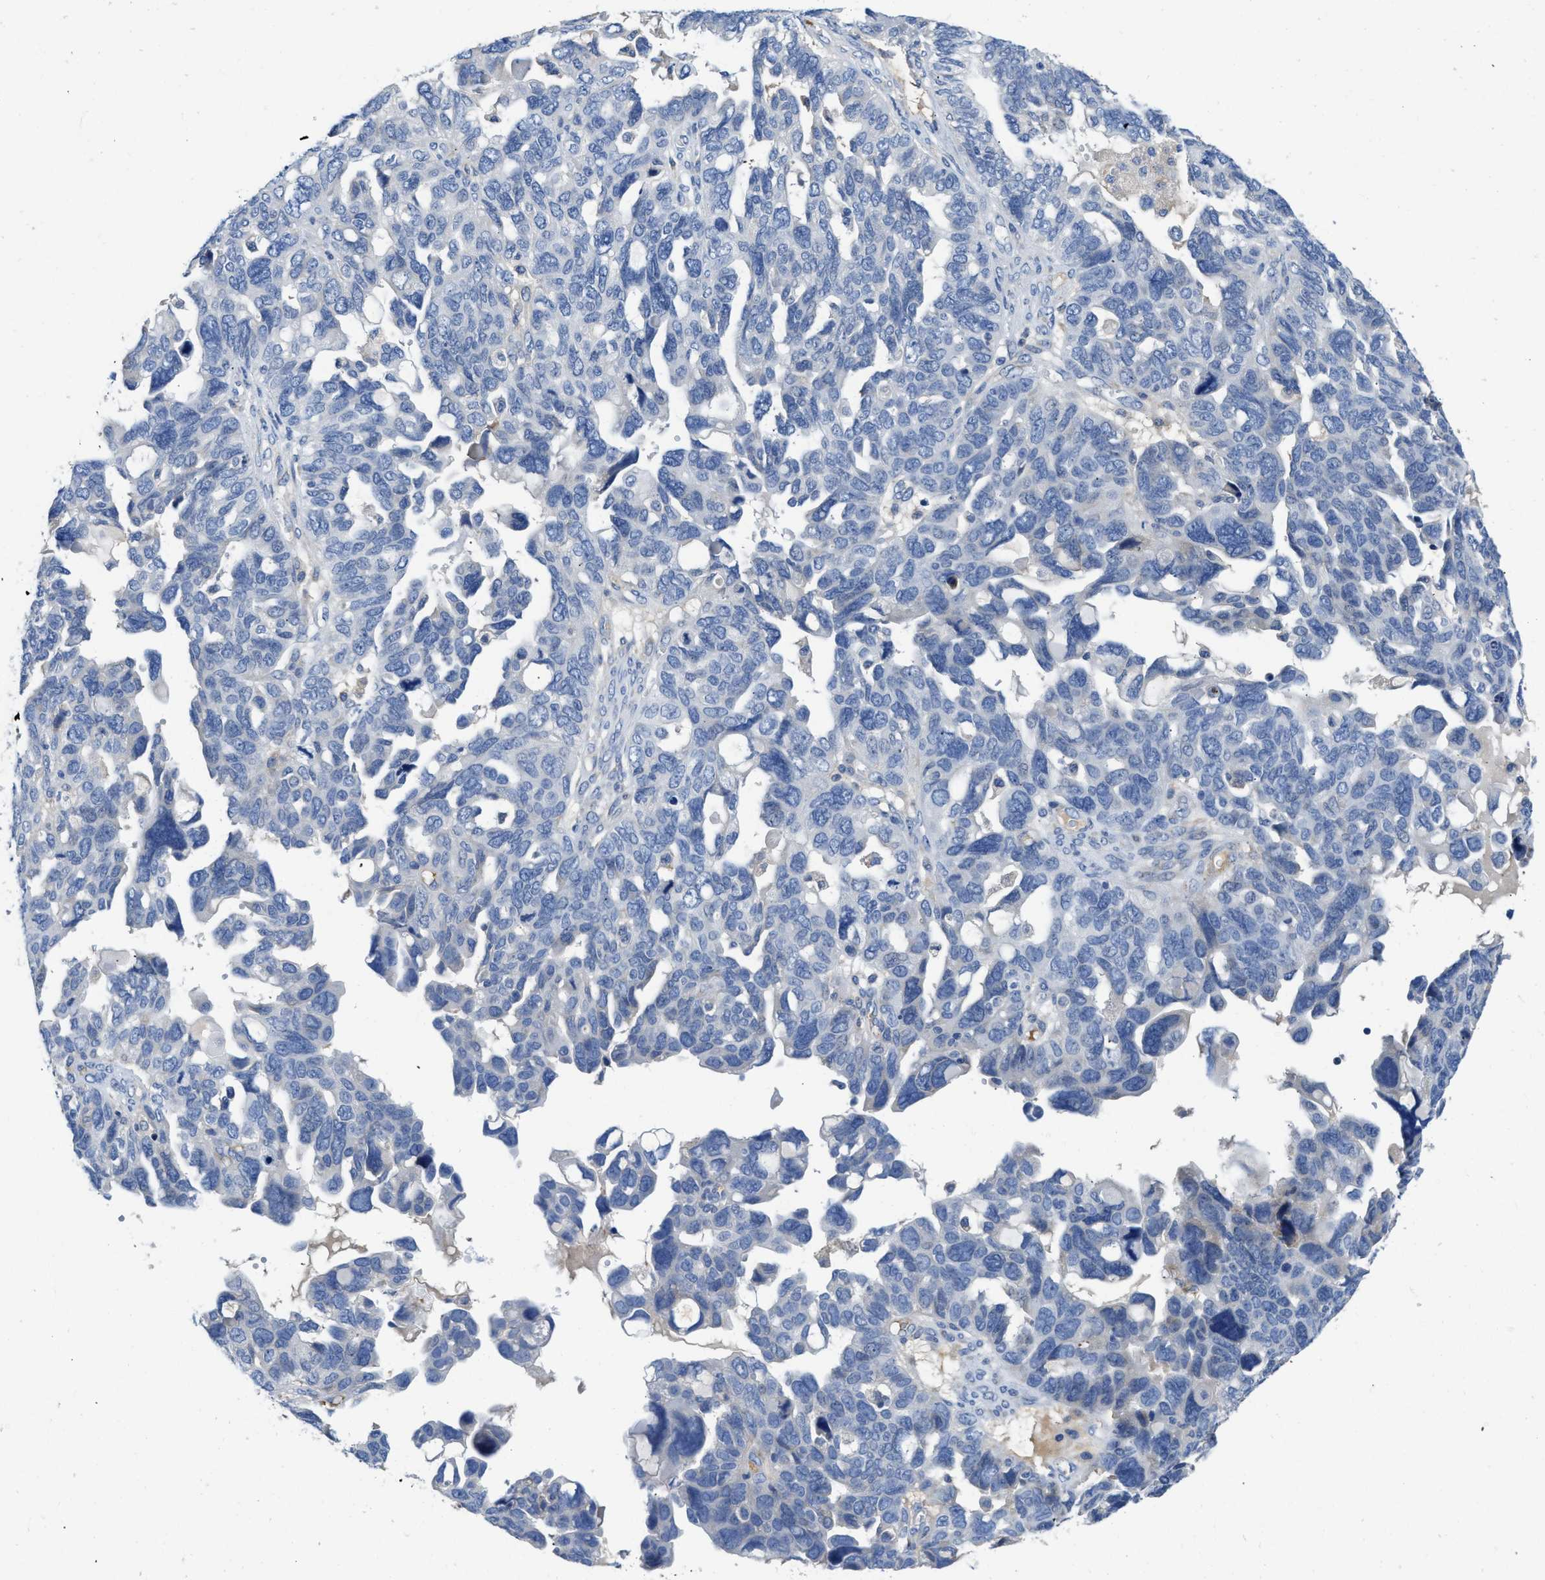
{"staining": {"intensity": "negative", "quantity": "none", "location": "none"}, "tissue": "ovarian cancer", "cell_type": "Tumor cells", "image_type": "cancer", "snomed": [{"axis": "morphology", "description": "Cystadenocarcinoma, serous, NOS"}, {"axis": "topography", "description": "Ovary"}], "caption": "DAB (3,3'-diaminobenzidine) immunohistochemical staining of human ovarian cancer (serous cystadenocarcinoma) demonstrates no significant staining in tumor cells.", "gene": "C1S", "patient": {"sex": "female", "age": 79}}